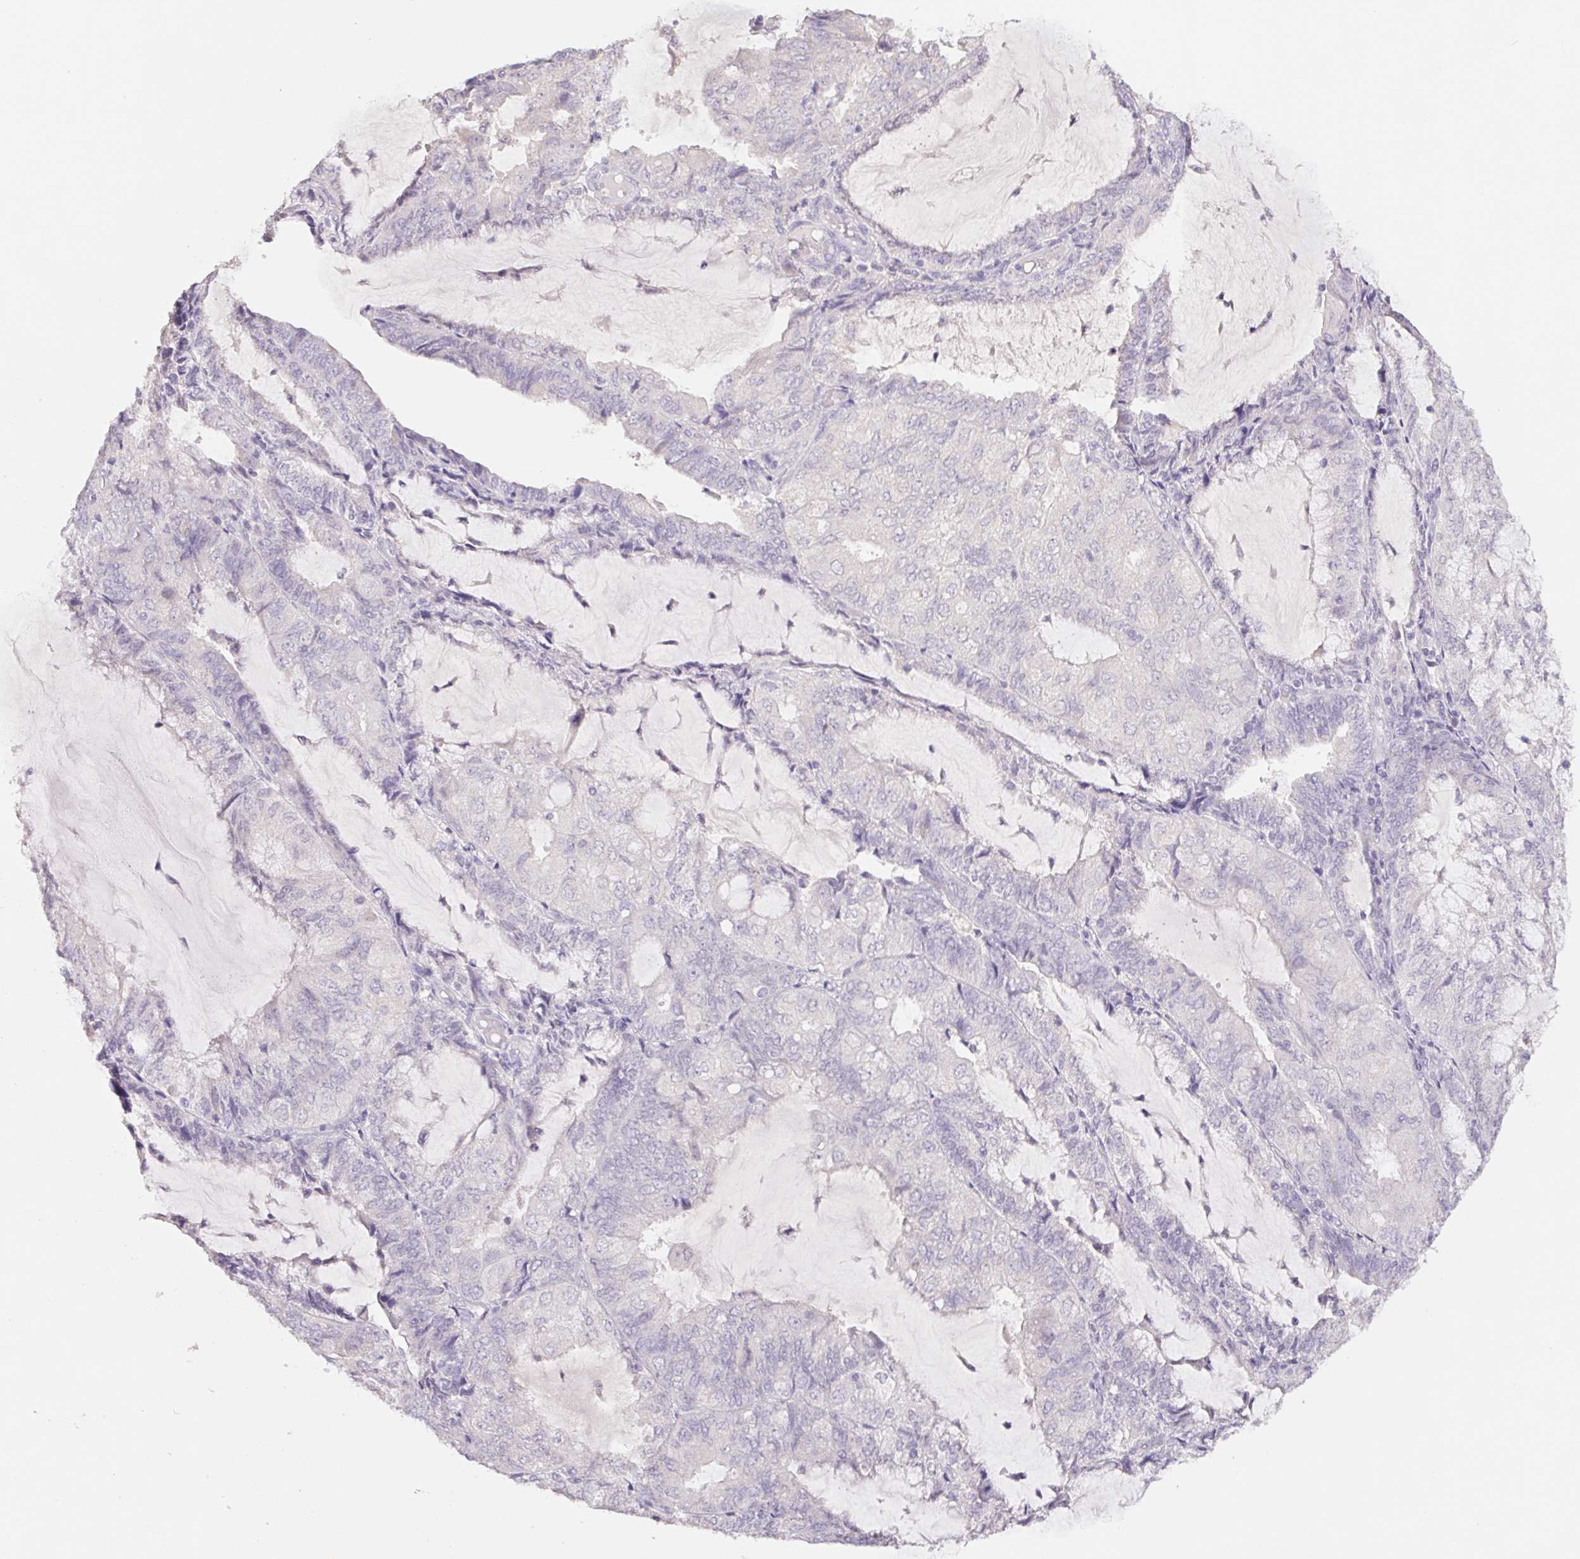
{"staining": {"intensity": "negative", "quantity": "none", "location": "none"}, "tissue": "endometrial cancer", "cell_type": "Tumor cells", "image_type": "cancer", "snomed": [{"axis": "morphology", "description": "Adenocarcinoma, NOS"}, {"axis": "topography", "description": "Endometrium"}], "caption": "An immunohistochemistry (IHC) histopathology image of endometrial adenocarcinoma is shown. There is no staining in tumor cells of endometrial adenocarcinoma.", "gene": "PNMA8B", "patient": {"sex": "female", "age": 81}}